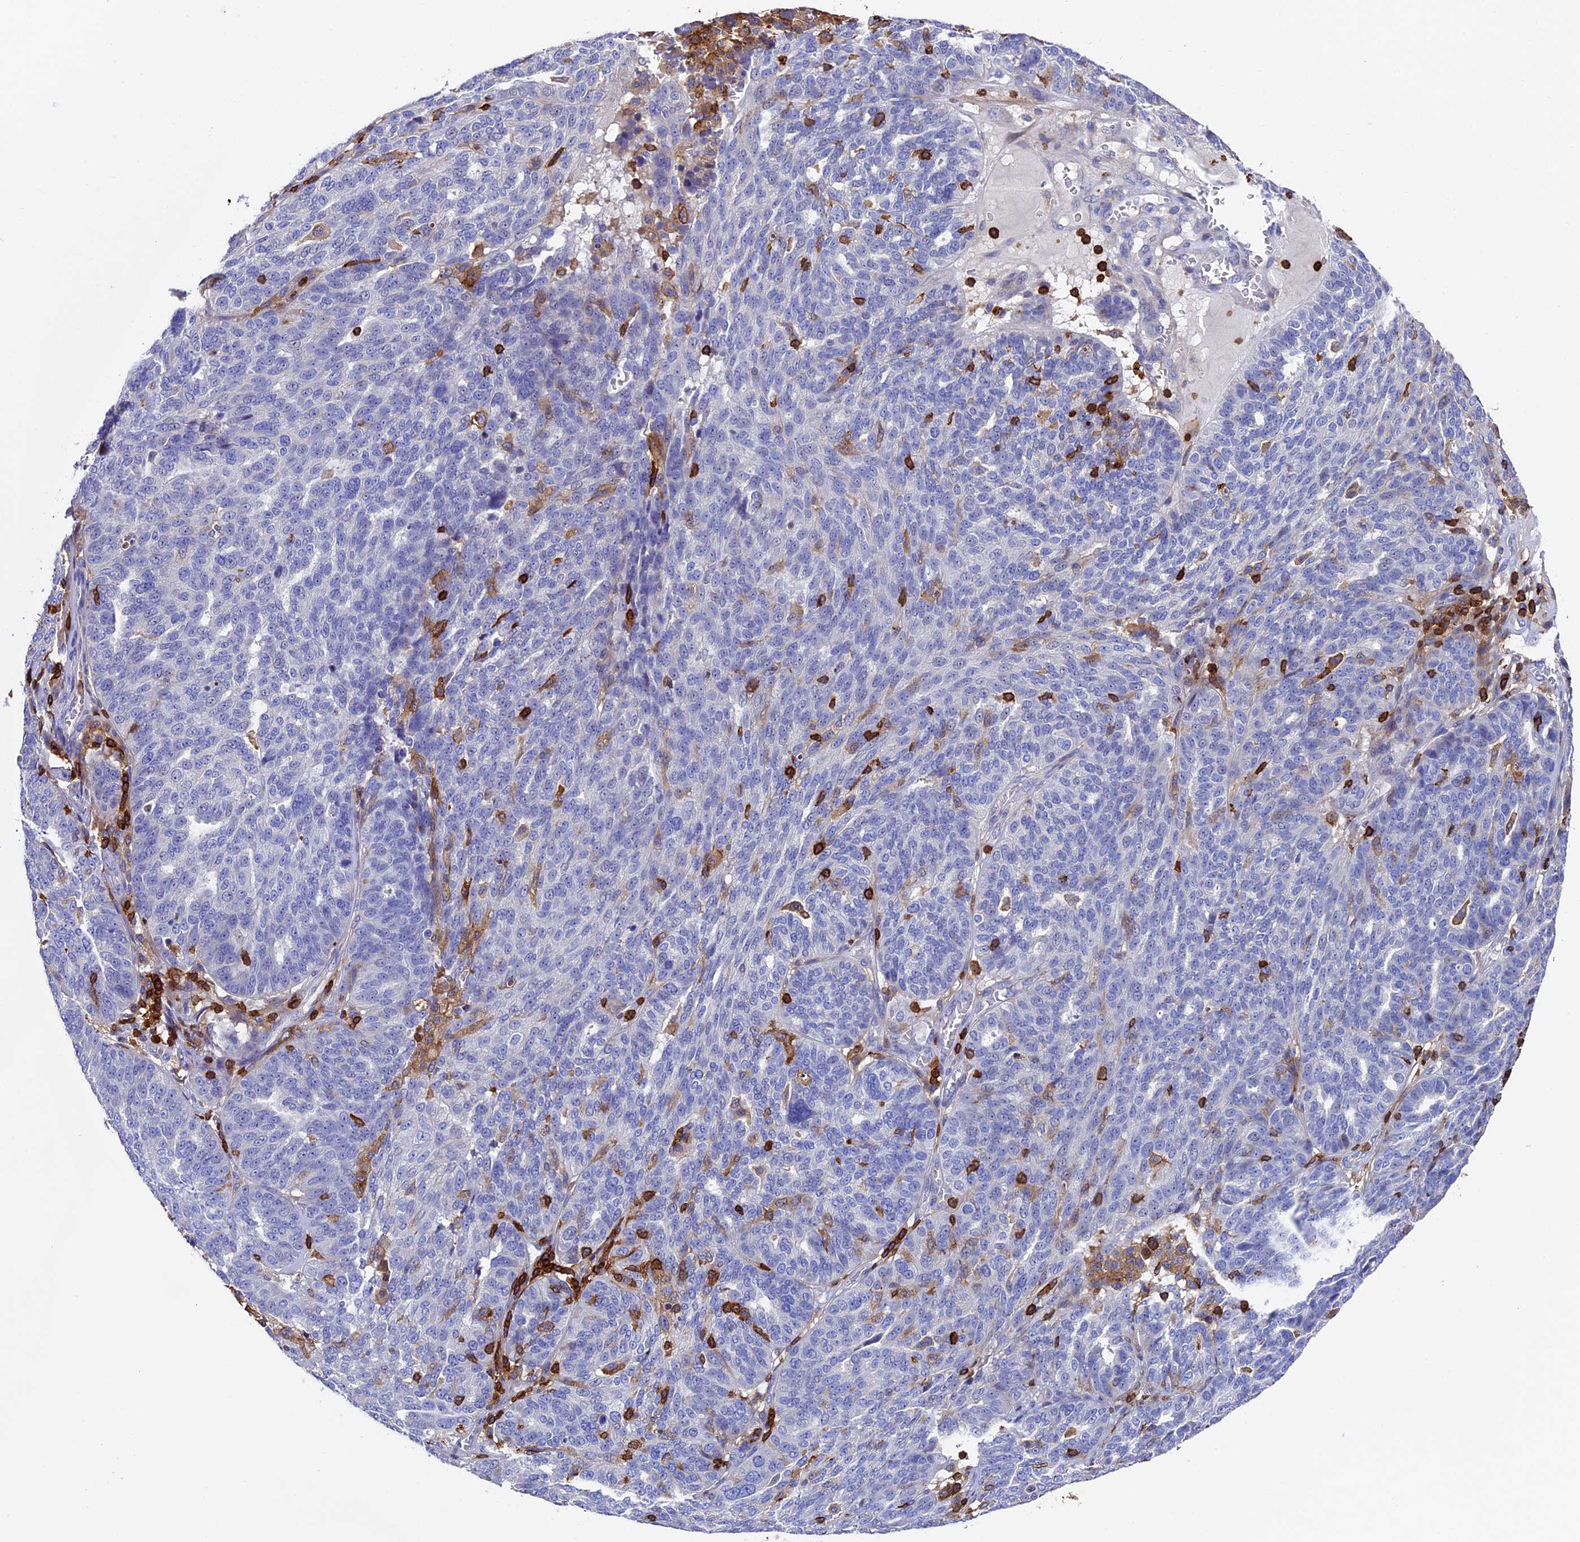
{"staining": {"intensity": "negative", "quantity": "none", "location": "none"}, "tissue": "ovarian cancer", "cell_type": "Tumor cells", "image_type": "cancer", "snomed": [{"axis": "morphology", "description": "Cystadenocarcinoma, serous, NOS"}, {"axis": "topography", "description": "Ovary"}], "caption": "Tumor cells are negative for brown protein staining in ovarian cancer.", "gene": "ADAT1", "patient": {"sex": "female", "age": 59}}